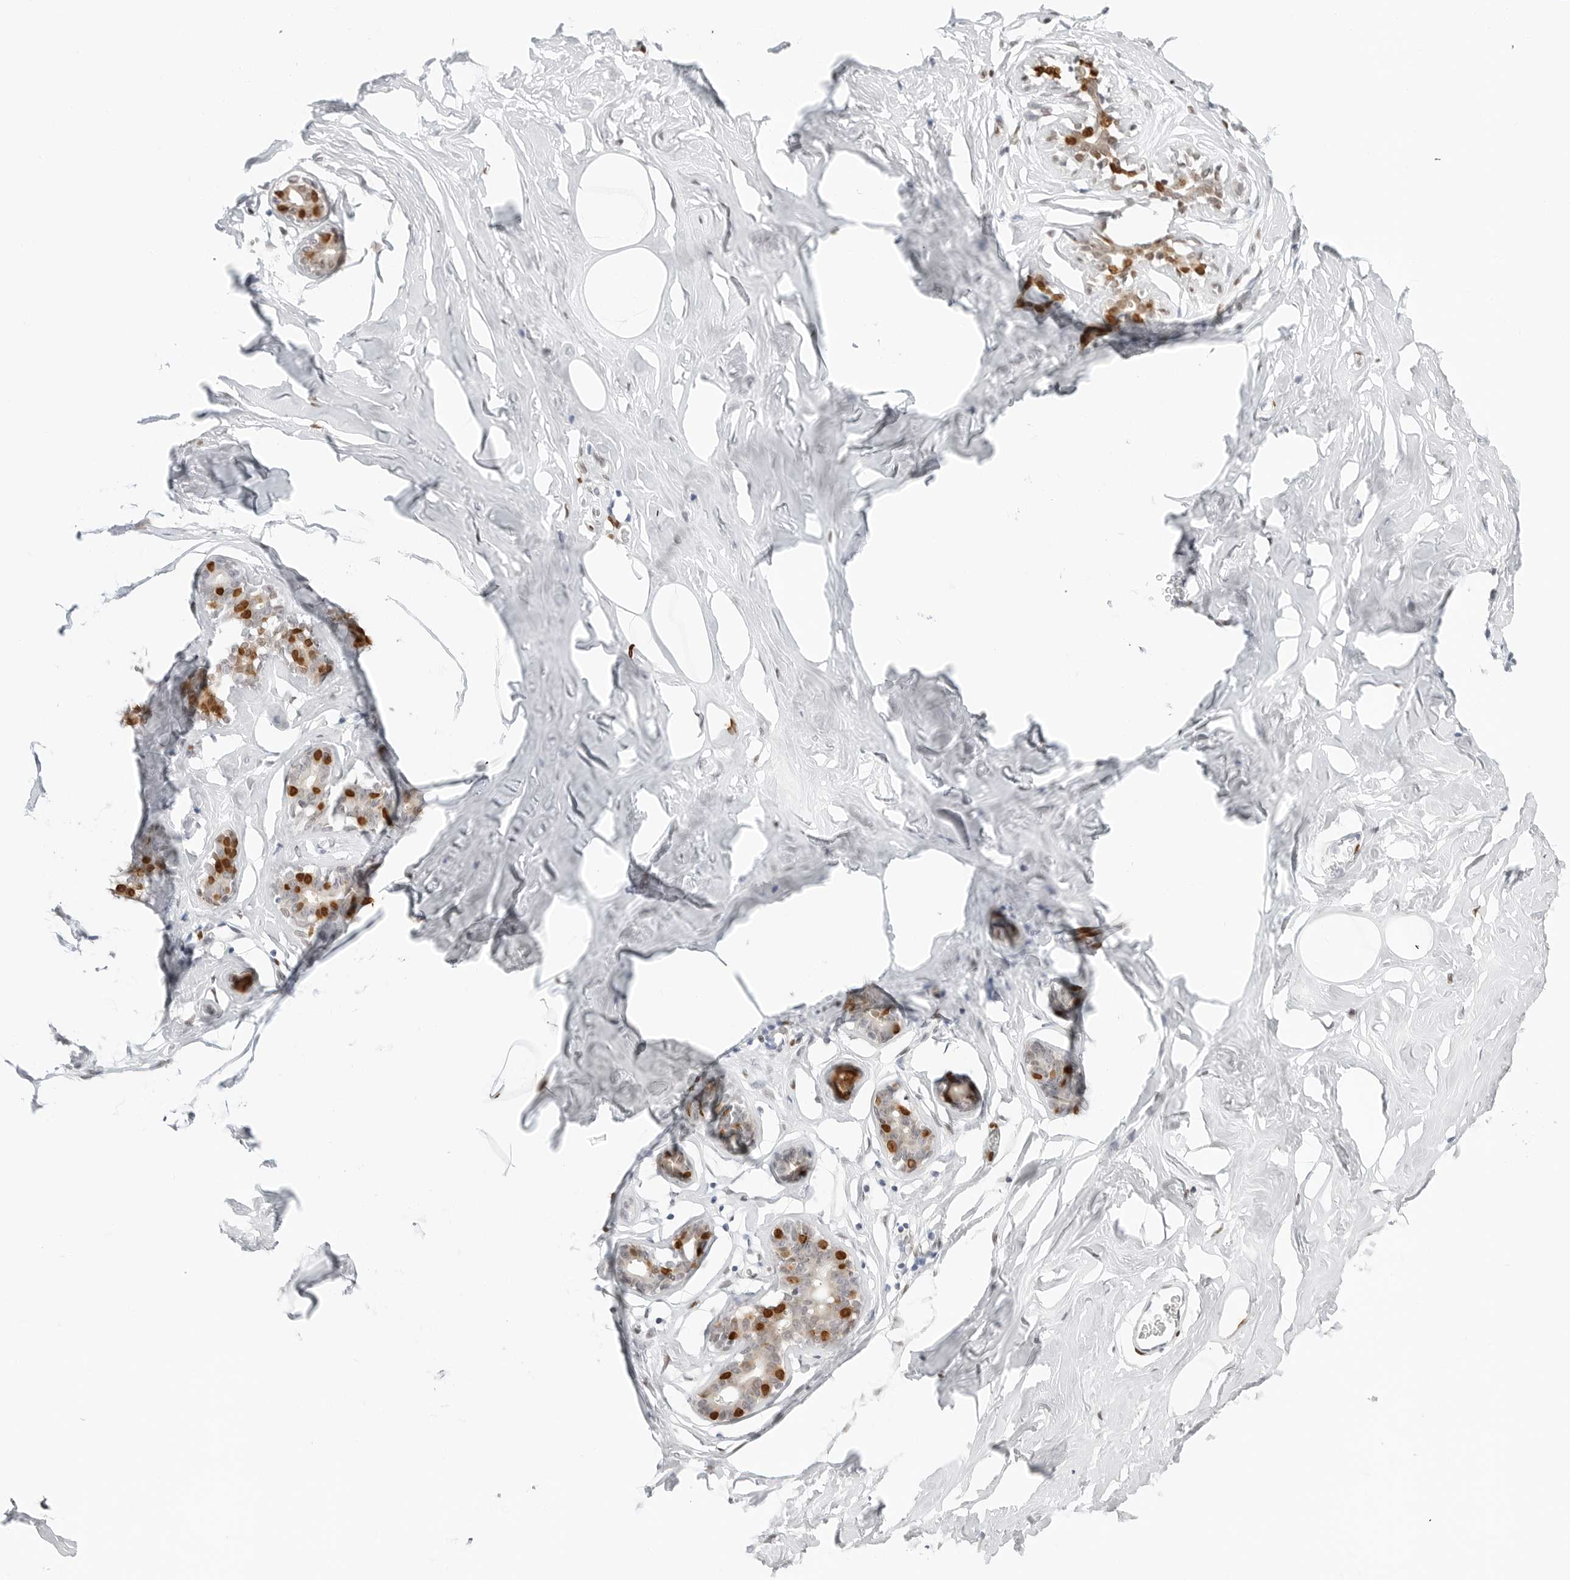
{"staining": {"intensity": "negative", "quantity": "none", "location": "none"}, "tissue": "adipose tissue", "cell_type": "Adipocytes", "image_type": "normal", "snomed": [{"axis": "morphology", "description": "Normal tissue, NOS"}, {"axis": "morphology", "description": "Fibrosis, NOS"}, {"axis": "topography", "description": "Breast"}, {"axis": "topography", "description": "Adipose tissue"}], "caption": "Adipocytes show no significant protein expression in unremarkable adipose tissue.", "gene": "SPIDR", "patient": {"sex": "female", "age": 39}}